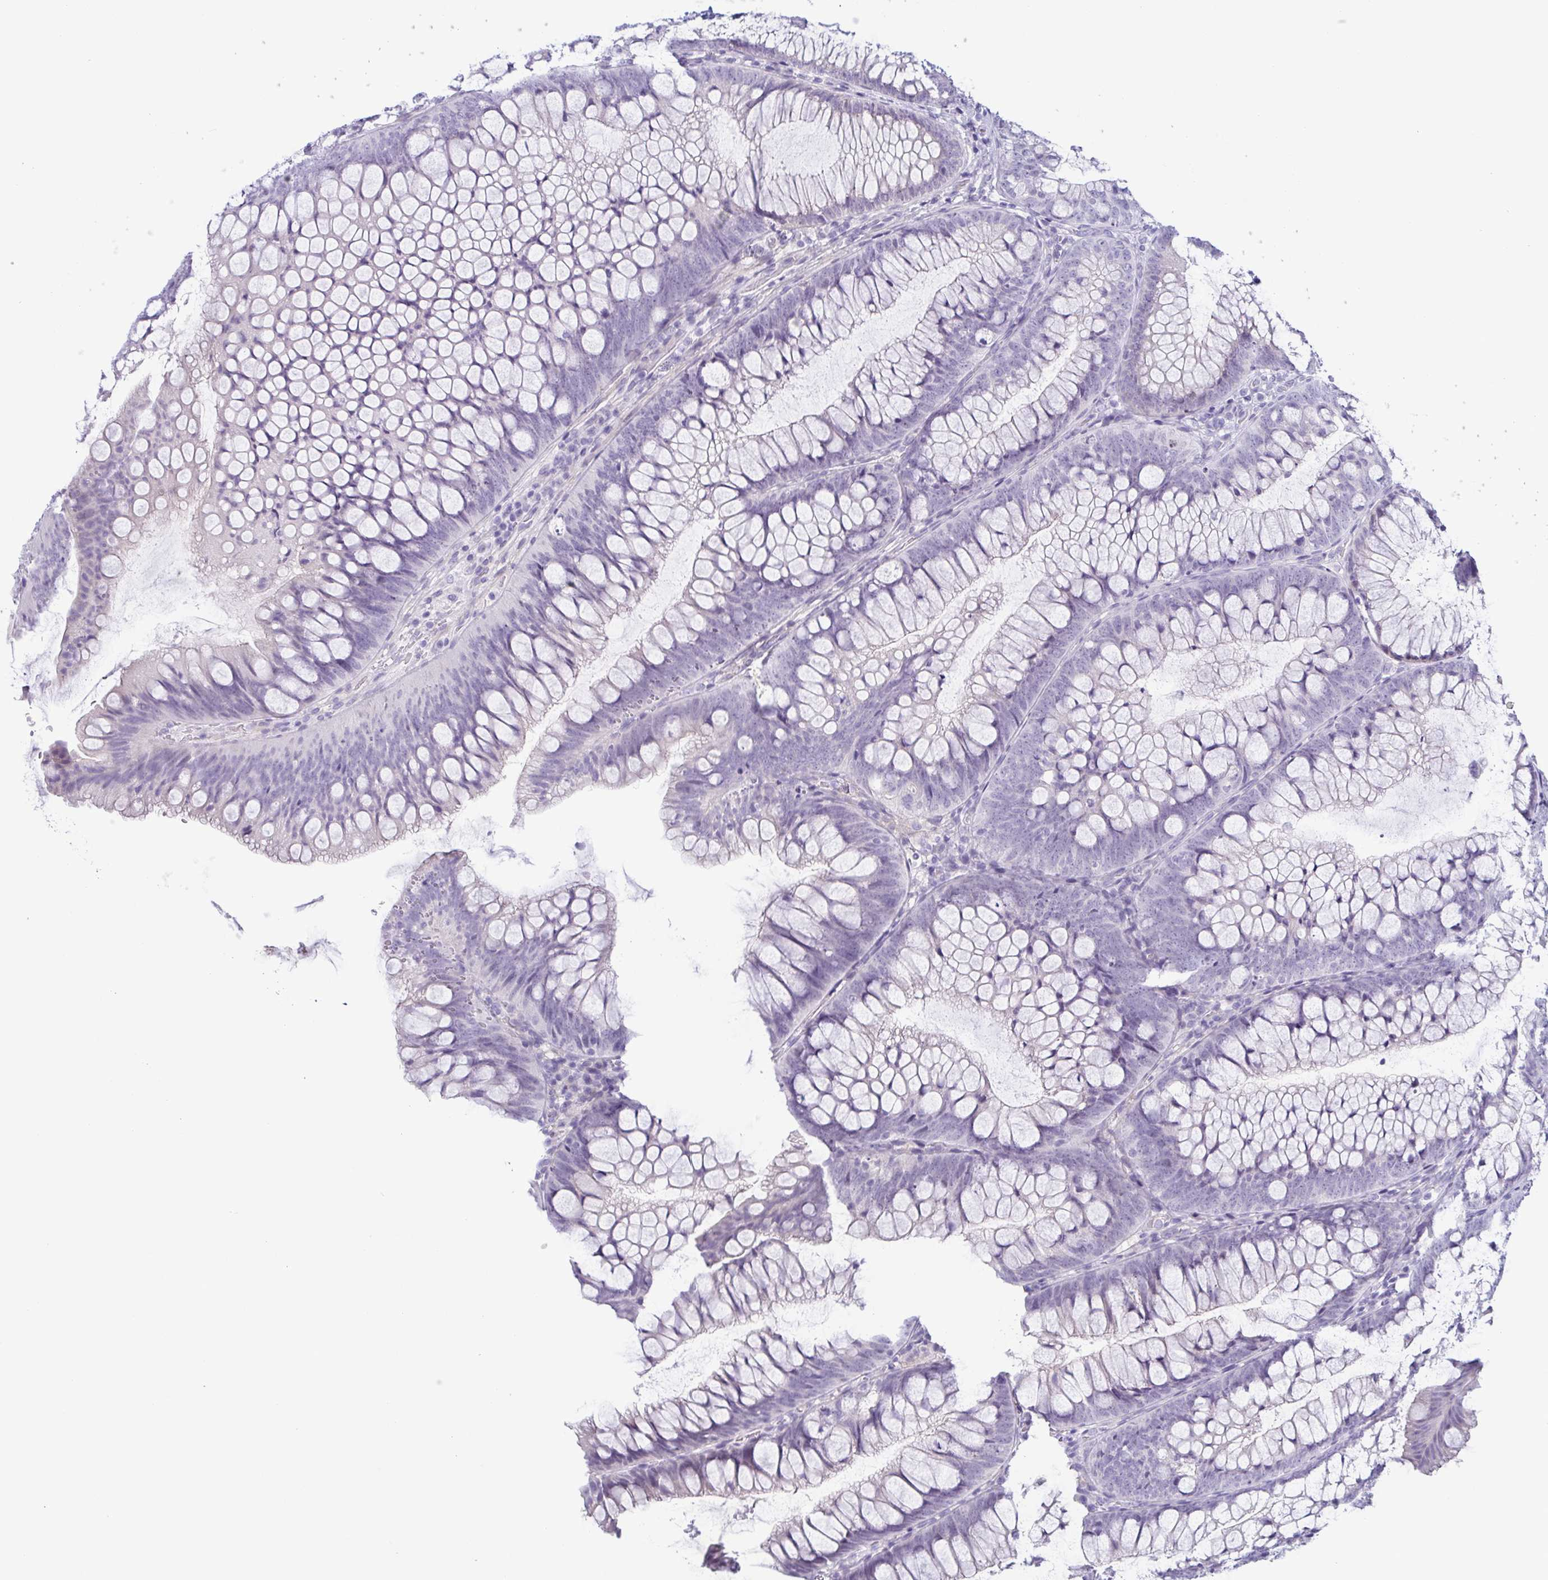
{"staining": {"intensity": "negative", "quantity": "none", "location": "none"}, "tissue": "colon", "cell_type": "Endothelial cells", "image_type": "normal", "snomed": [{"axis": "morphology", "description": "Normal tissue, NOS"}, {"axis": "morphology", "description": "Adenoma, NOS"}, {"axis": "topography", "description": "Soft tissue"}, {"axis": "topography", "description": "Colon"}], "caption": "DAB (3,3'-diaminobenzidine) immunohistochemical staining of normal colon reveals no significant staining in endothelial cells.", "gene": "TERT", "patient": {"sex": "male", "age": 47}}